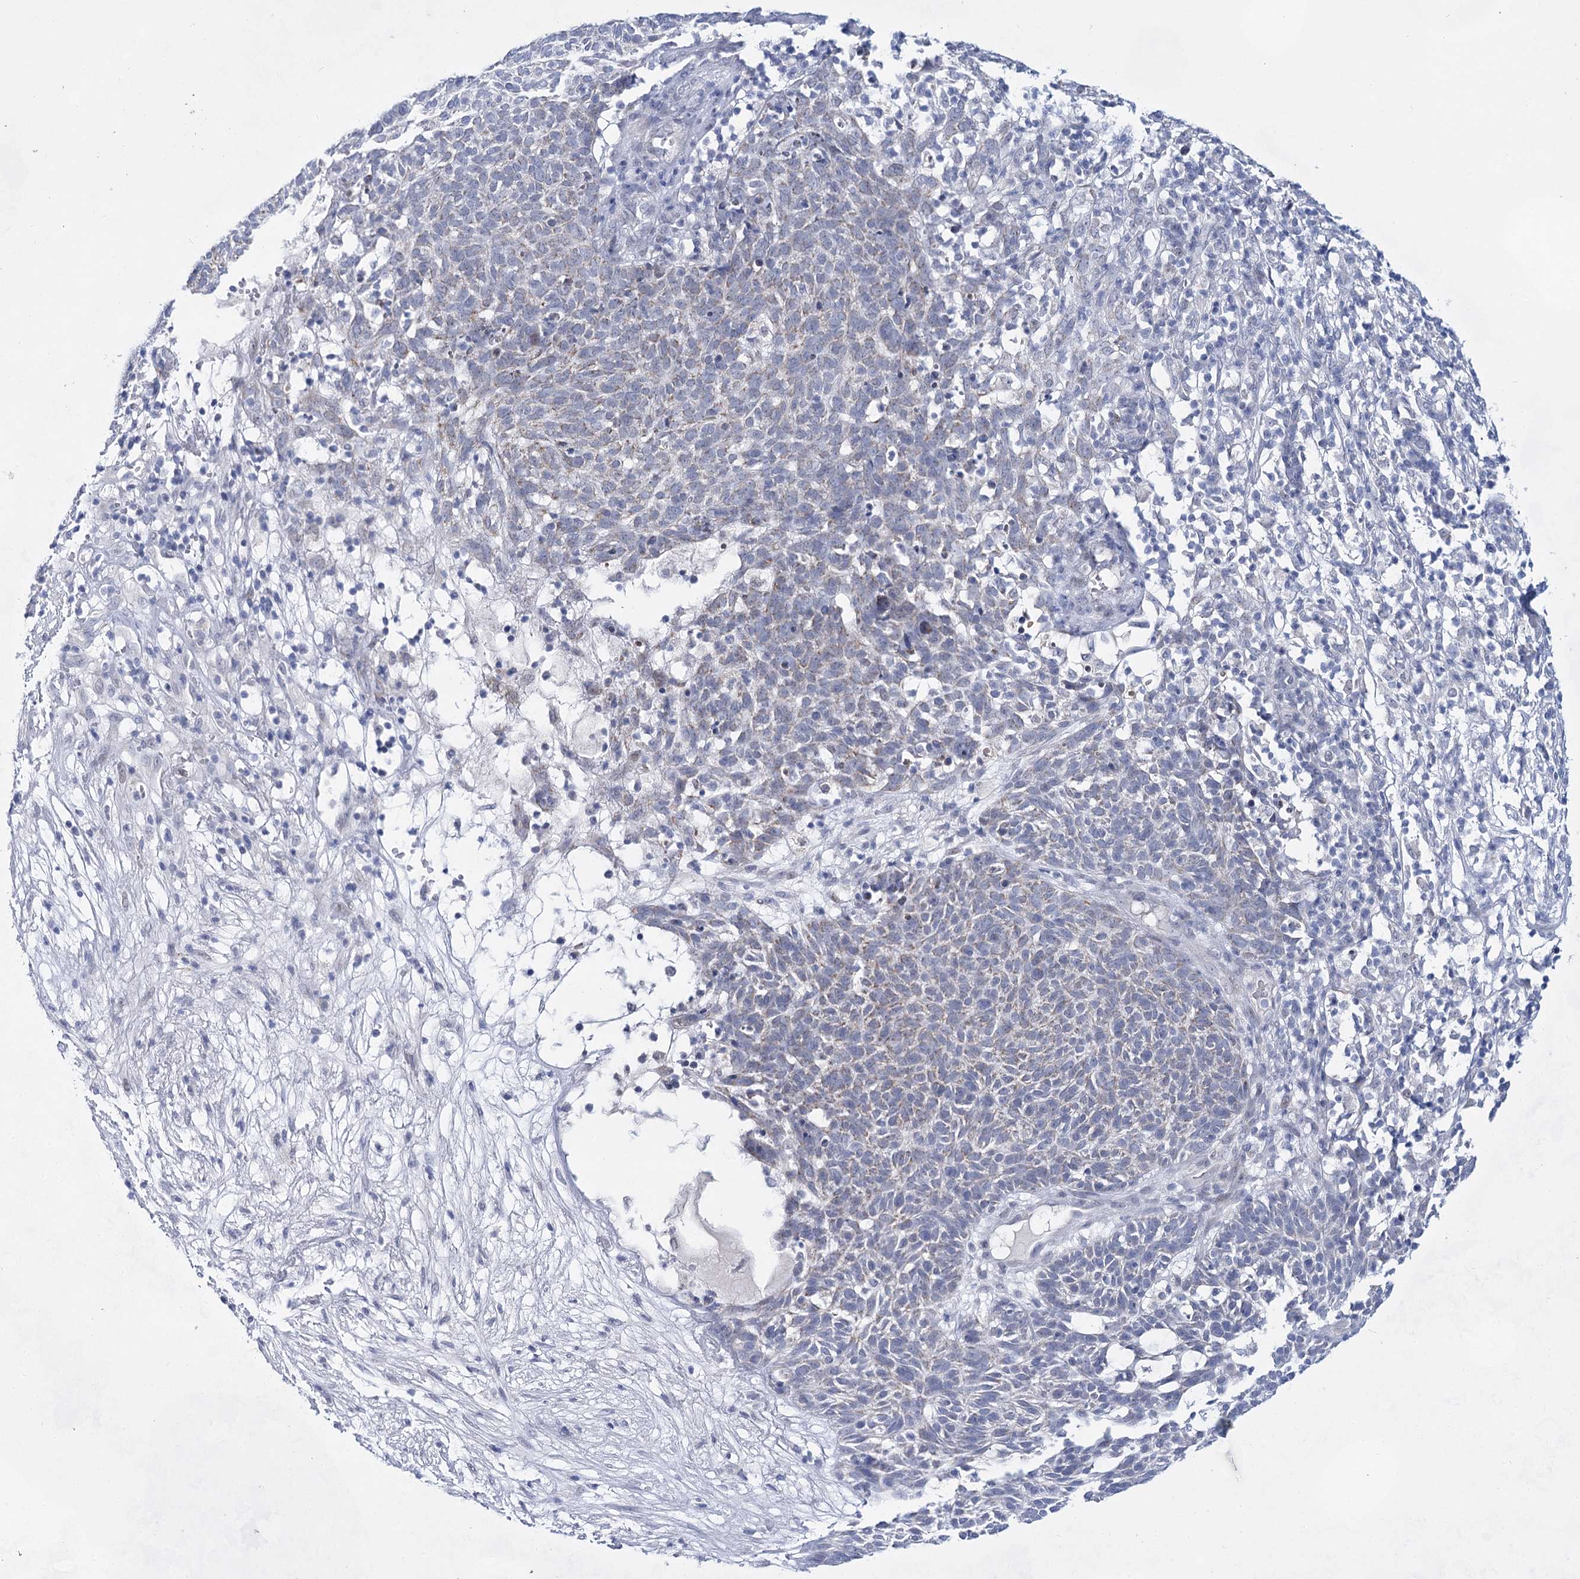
{"staining": {"intensity": "negative", "quantity": "none", "location": "none"}, "tissue": "skin cancer", "cell_type": "Tumor cells", "image_type": "cancer", "snomed": [{"axis": "morphology", "description": "Squamous cell carcinoma, NOS"}, {"axis": "topography", "description": "Skin"}], "caption": "Human skin cancer stained for a protein using immunohistochemistry exhibits no staining in tumor cells.", "gene": "BPHL", "patient": {"sex": "female", "age": 90}}